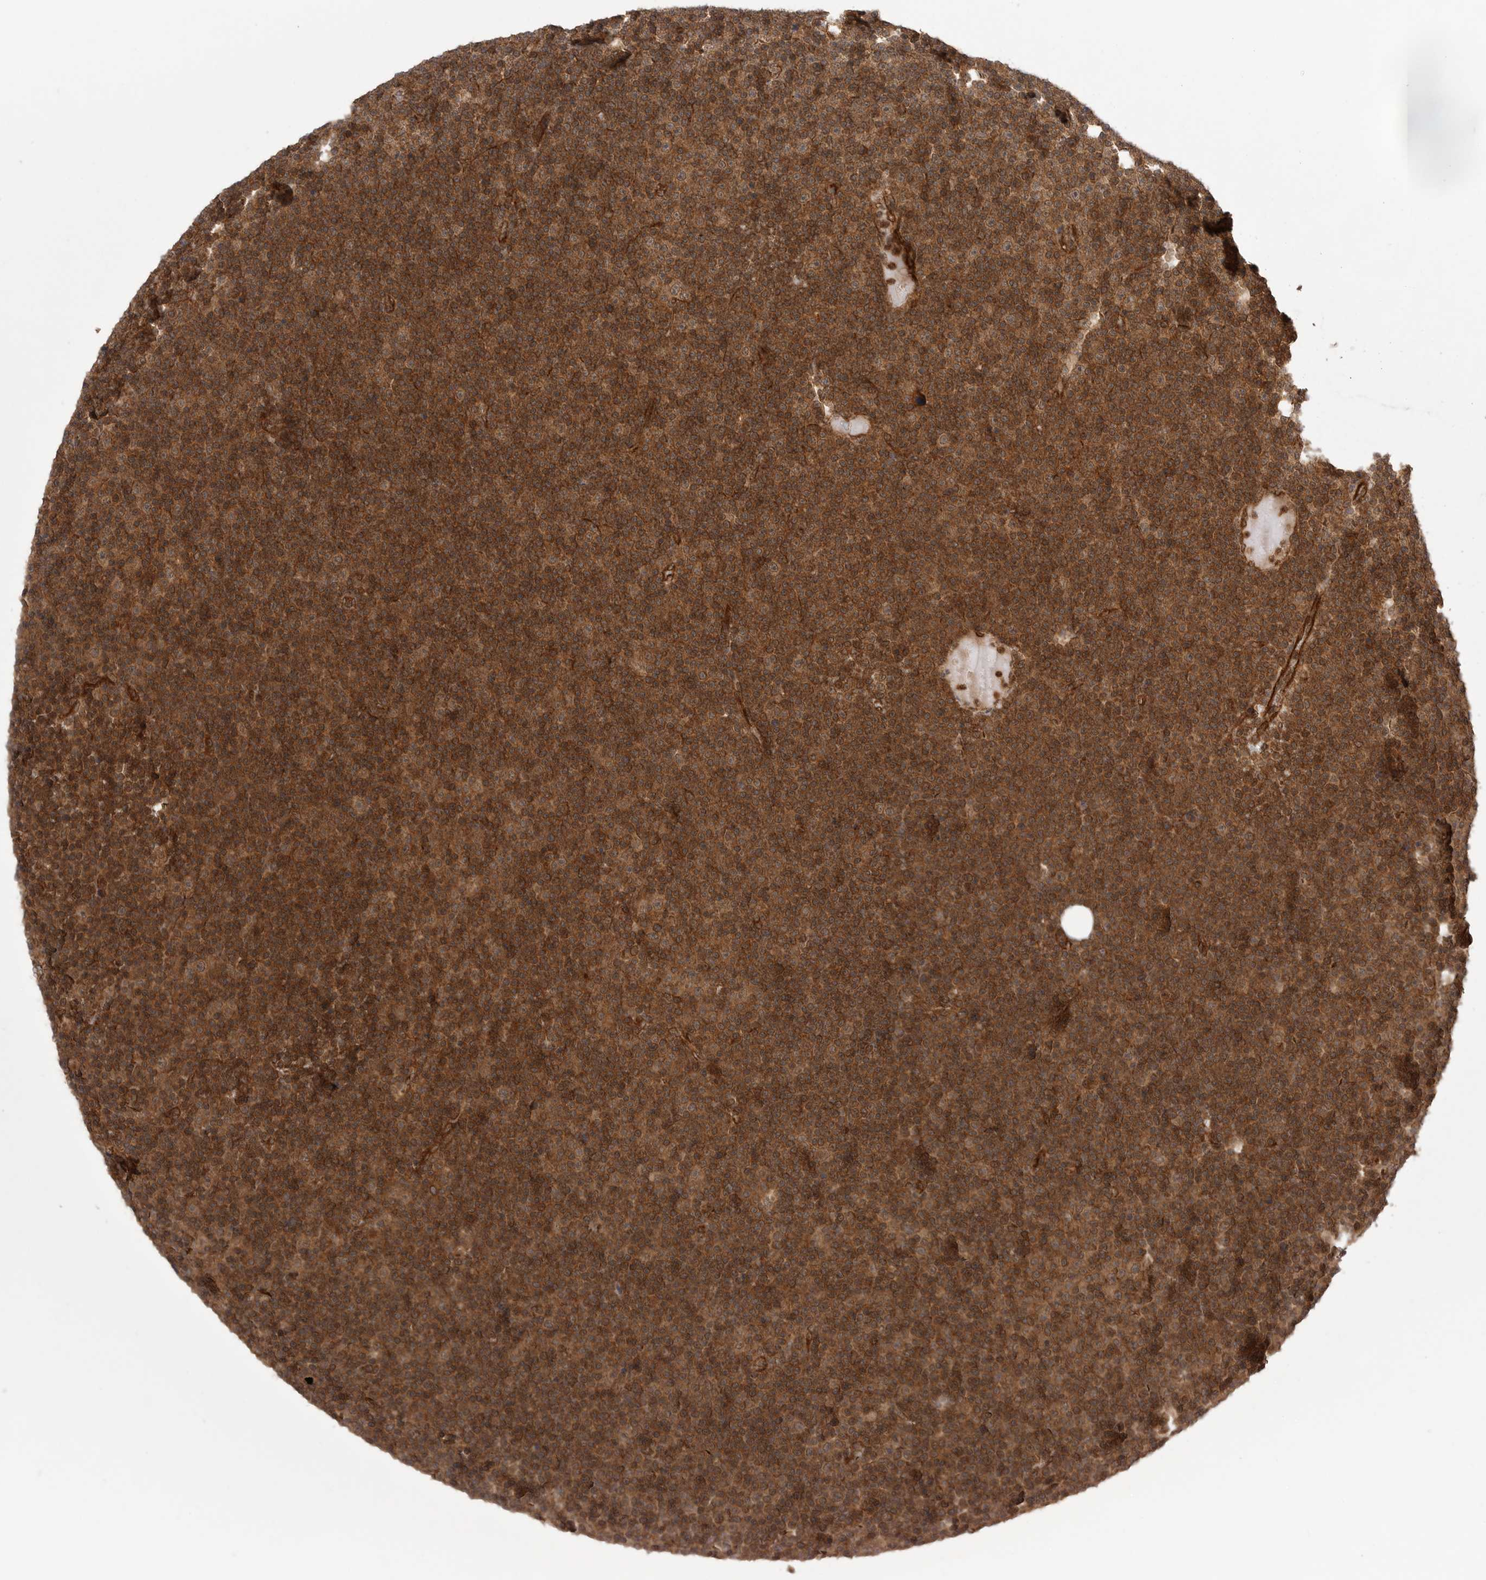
{"staining": {"intensity": "moderate", "quantity": ">75%", "location": "cytoplasmic/membranous"}, "tissue": "lymphoma", "cell_type": "Tumor cells", "image_type": "cancer", "snomed": [{"axis": "morphology", "description": "Malignant lymphoma, non-Hodgkin's type, Low grade"}, {"axis": "topography", "description": "Lymph node"}], "caption": "Protein staining reveals moderate cytoplasmic/membranous expression in approximately >75% of tumor cells in low-grade malignant lymphoma, non-Hodgkin's type.", "gene": "PRDX4", "patient": {"sex": "female", "age": 67}}